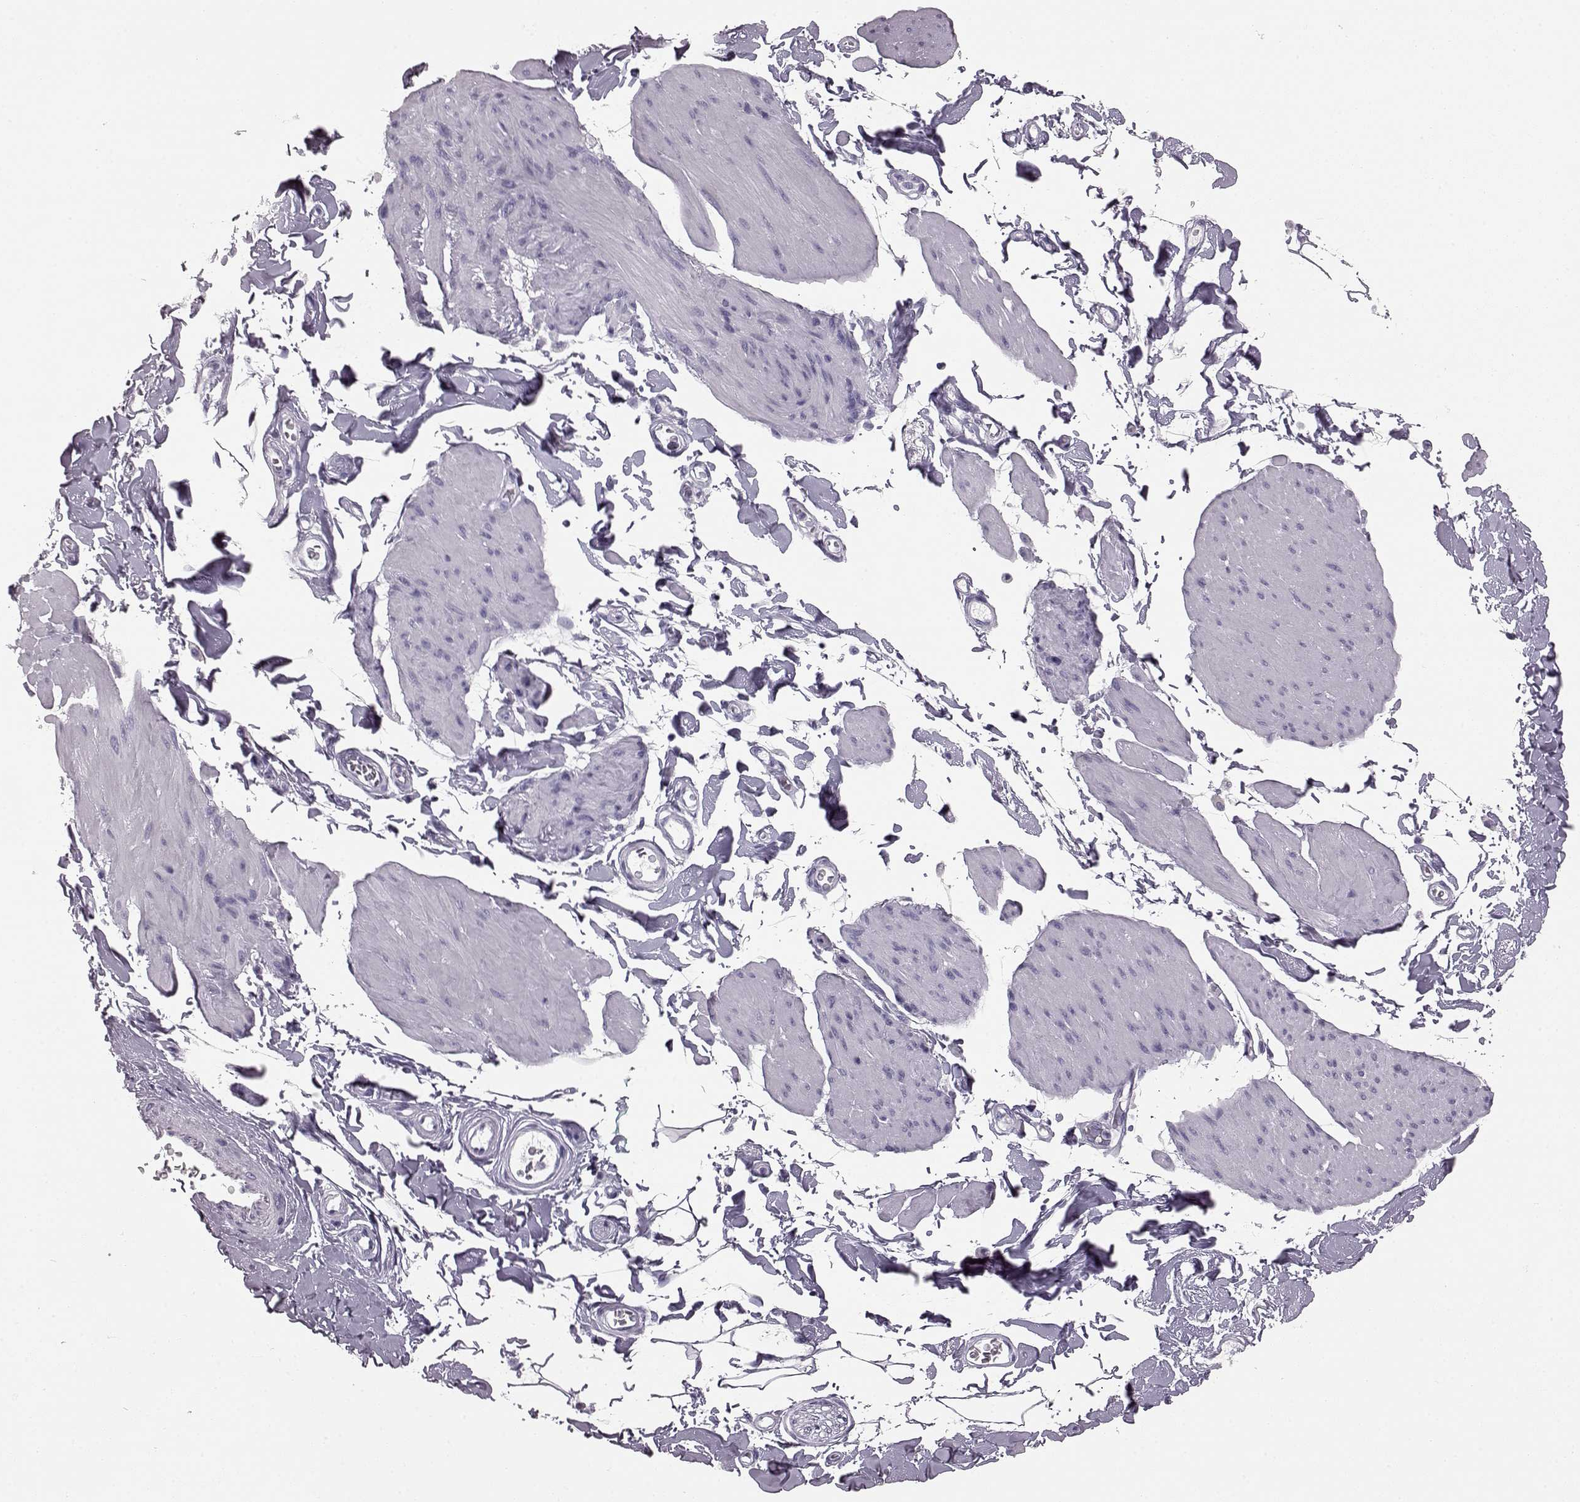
{"staining": {"intensity": "negative", "quantity": "none", "location": "none"}, "tissue": "smooth muscle", "cell_type": "Smooth muscle cells", "image_type": "normal", "snomed": [{"axis": "morphology", "description": "Normal tissue, NOS"}, {"axis": "topography", "description": "Adipose tissue"}, {"axis": "topography", "description": "Smooth muscle"}, {"axis": "topography", "description": "Peripheral nerve tissue"}], "caption": "Immunohistochemistry (IHC) of normal smooth muscle reveals no expression in smooth muscle cells.", "gene": "AIPL1", "patient": {"sex": "male", "age": 83}}